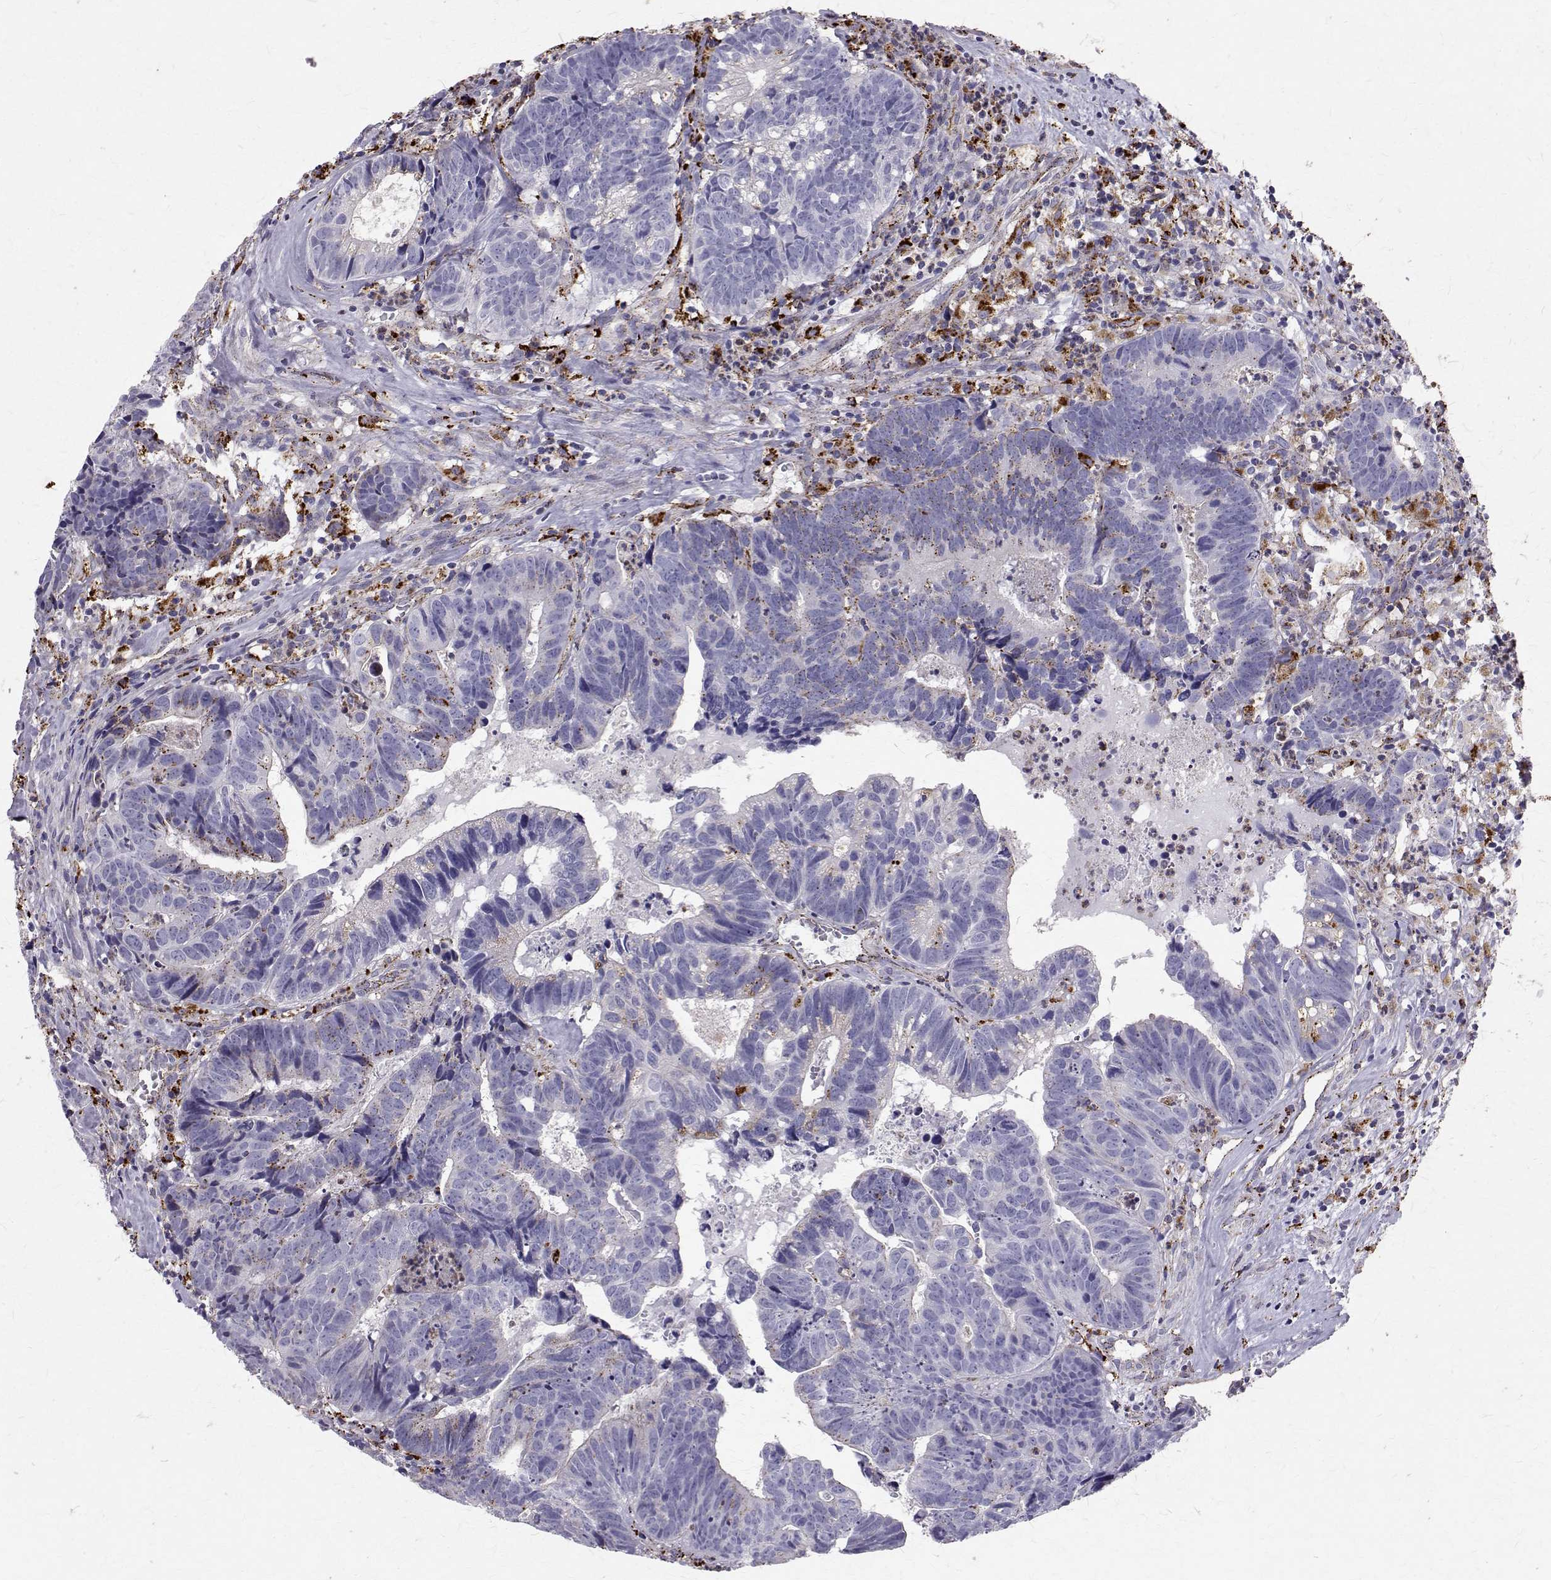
{"staining": {"intensity": "moderate", "quantity": "<25%", "location": "cytoplasmic/membranous"}, "tissue": "head and neck cancer", "cell_type": "Tumor cells", "image_type": "cancer", "snomed": [{"axis": "morphology", "description": "Adenocarcinoma, NOS"}, {"axis": "topography", "description": "Head-Neck"}], "caption": "Head and neck adenocarcinoma was stained to show a protein in brown. There is low levels of moderate cytoplasmic/membranous expression in approximately <25% of tumor cells. The protein of interest is stained brown, and the nuclei are stained in blue (DAB IHC with brightfield microscopy, high magnification).", "gene": "TPP1", "patient": {"sex": "male", "age": 62}}